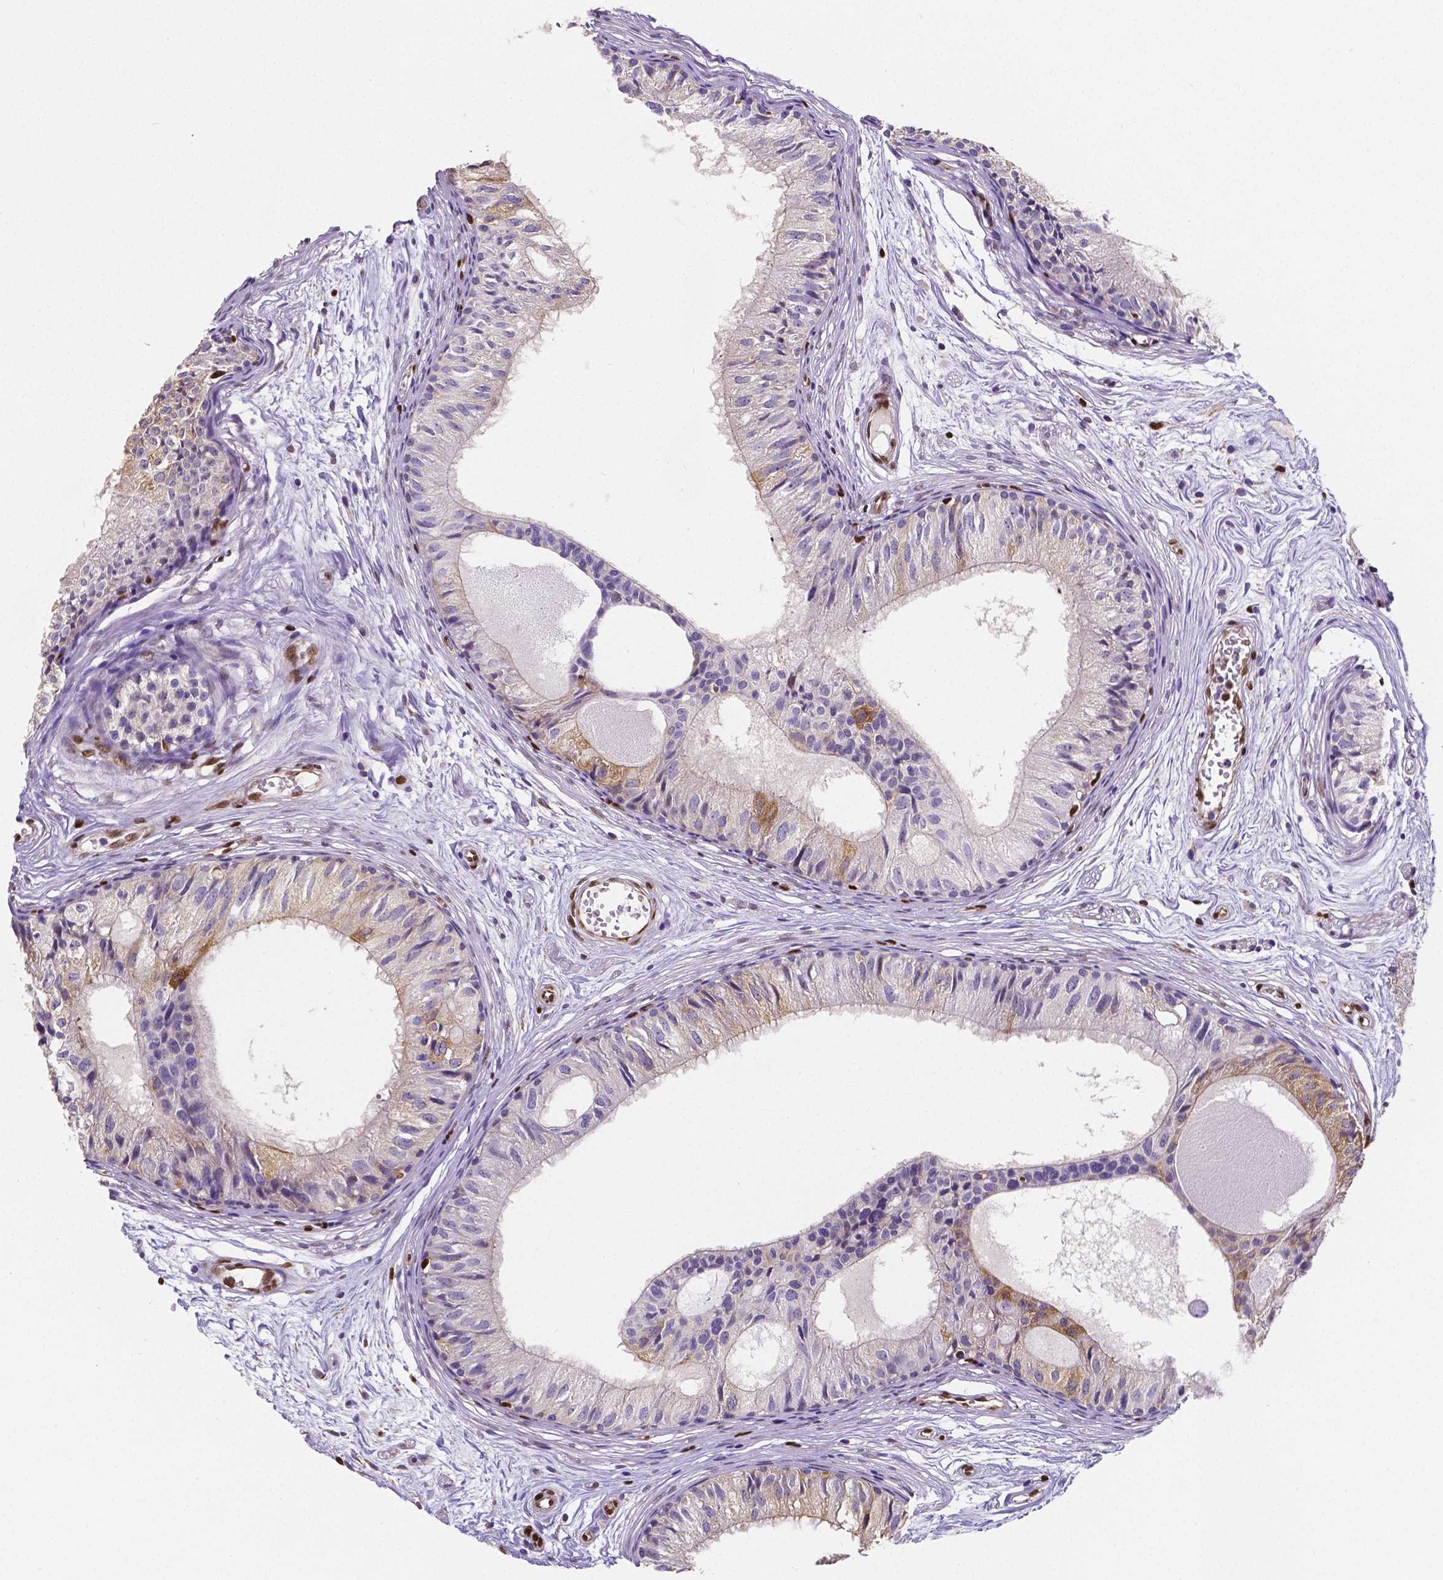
{"staining": {"intensity": "moderate", "quantity": "<25%", "location": "cytoplasmic/membranous"}, "tissue": "epididymis", "cell_type": "Glandular cells", "image_type": "normal", "snomed": [{"axis": "morphology", "description": "Normal tissue, NOS"}, {"axis": "topography", "description": "Epididymis"}], "caption": "Immunohistochemistry of normal epididymis reveals low levels of moderate cytoplasmic/membranous expression in approximately <25% of glandular cells.", "gene": "MEF2C", "patient": {"sex": "male", "age": 25}}